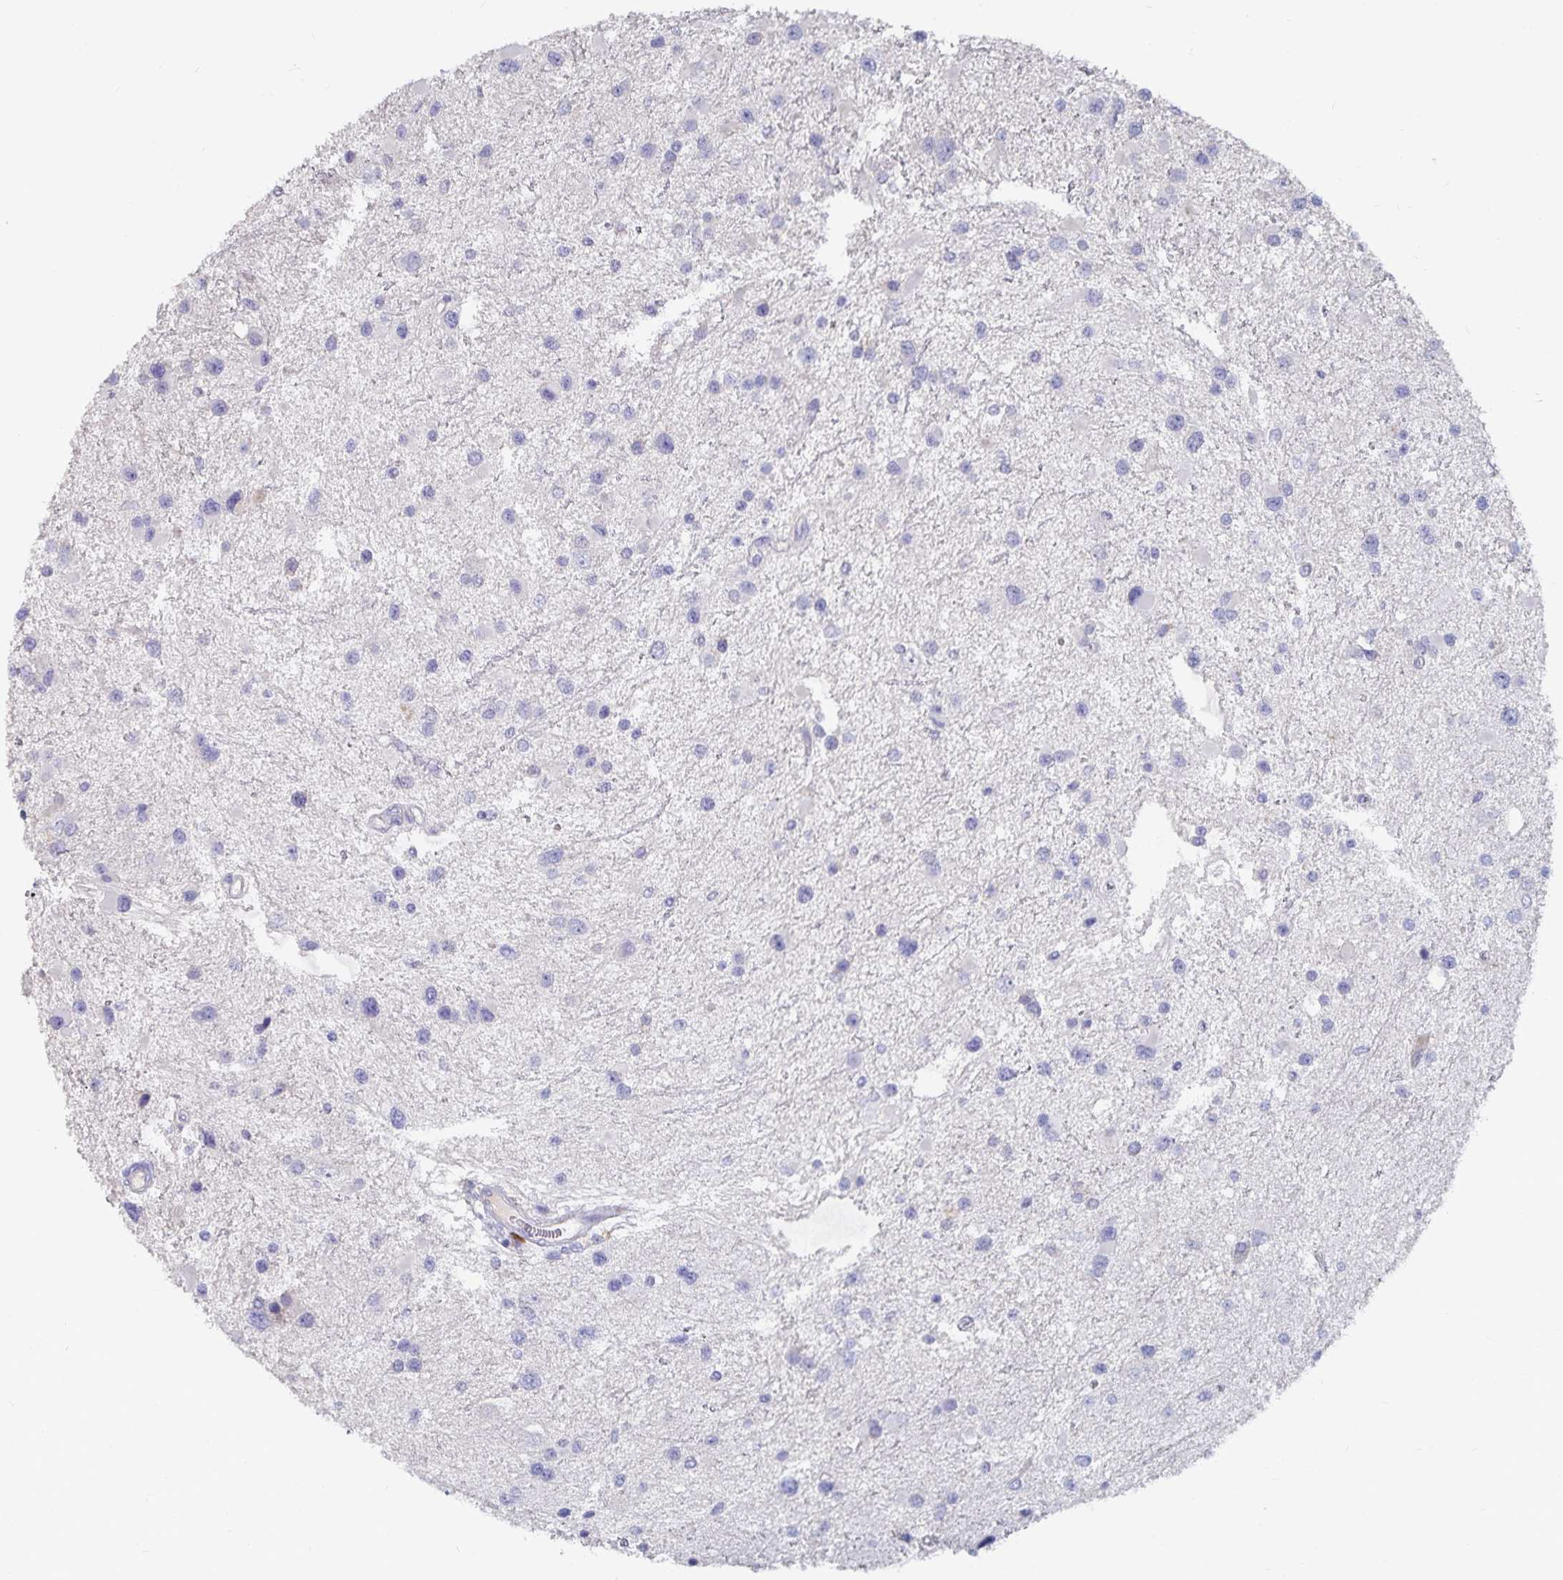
{"staining": {"intensity": "negative", "quantity": "none", "location": "none"}, "tissue": "glioma", "cell_type": "Tumor cells", "image_type": "cancer", "snomed": [{"axis": "morphology", "description": "Glioma, malignant, Low grade"}, {"axis": "topography", "description": "Brain"}], "caption": "DAB (3,3'-diaminobenzidine) immunohistochemical staining of malignant glioma (low-grade) displays no significant positivity in tumor cells.", "gene": "CFAP69", "patient": {"sex": "female", "age": 32}}